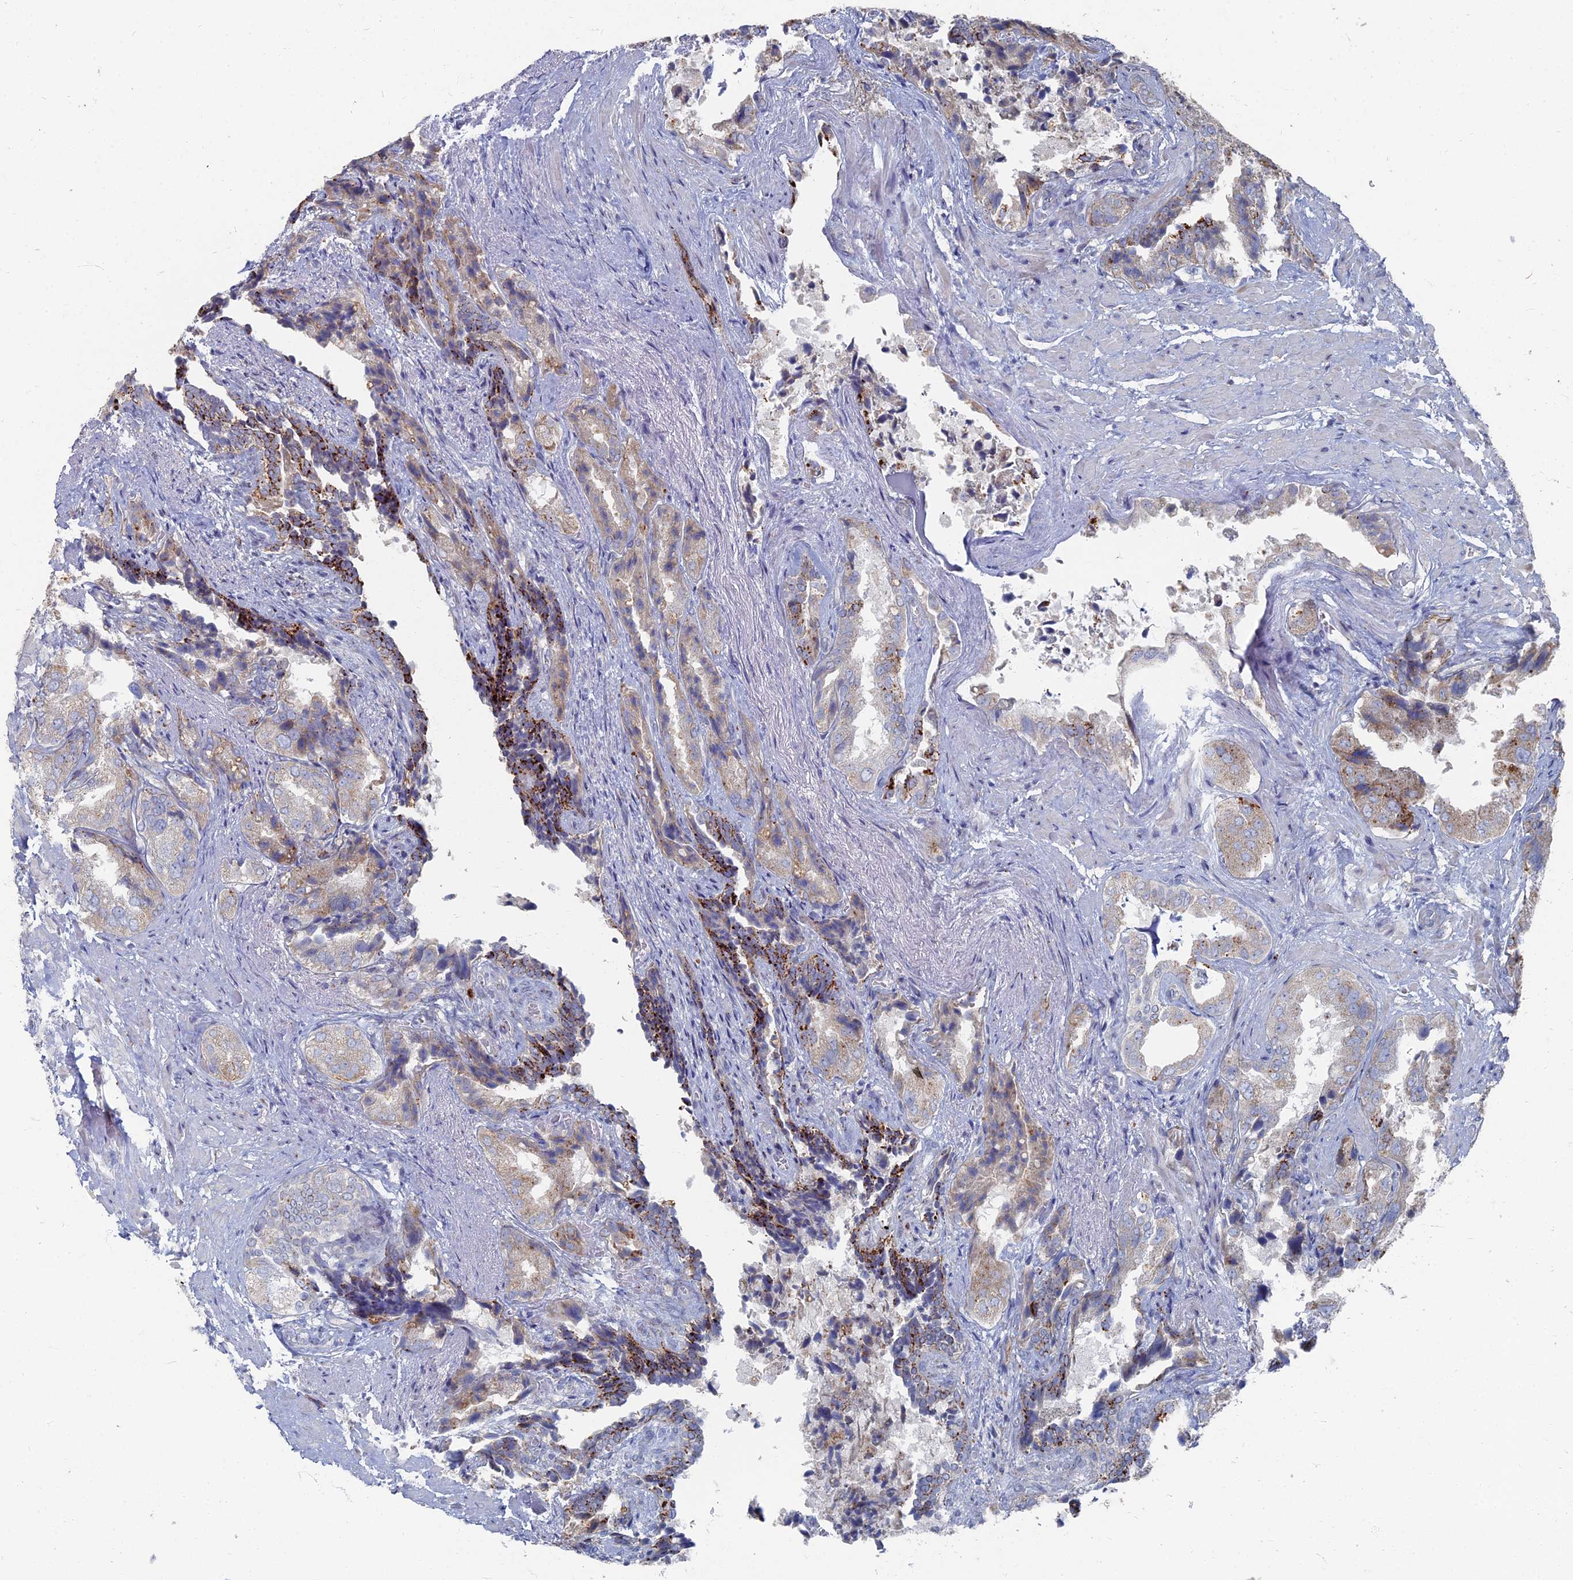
{"staining": {"intensity": "weak", "quantity": "25%-75%", "location": "cytoplasmic/membranous"}, "tissue": "seminal vesicle", "cell_type": "Glandular cells", "image_type": "normal", "snomed": [{"axis": "morphology", "description": "Normal tissue, NOS"}, {"axis": "topography", "description": "Seminal veicle"}, {"axis": "topography", "description": "Peripheral nerve tissue"}], "caption": "A micrograph of seminal vesicle stained for a protein displays weak cytoplasmic/membranous brown staining in glandular cells. (brown staining indicates protein expression, while blue staining denotes nuclei).", "gene": "TMEM128", "patient": {"sex": "male", "age": 63}}